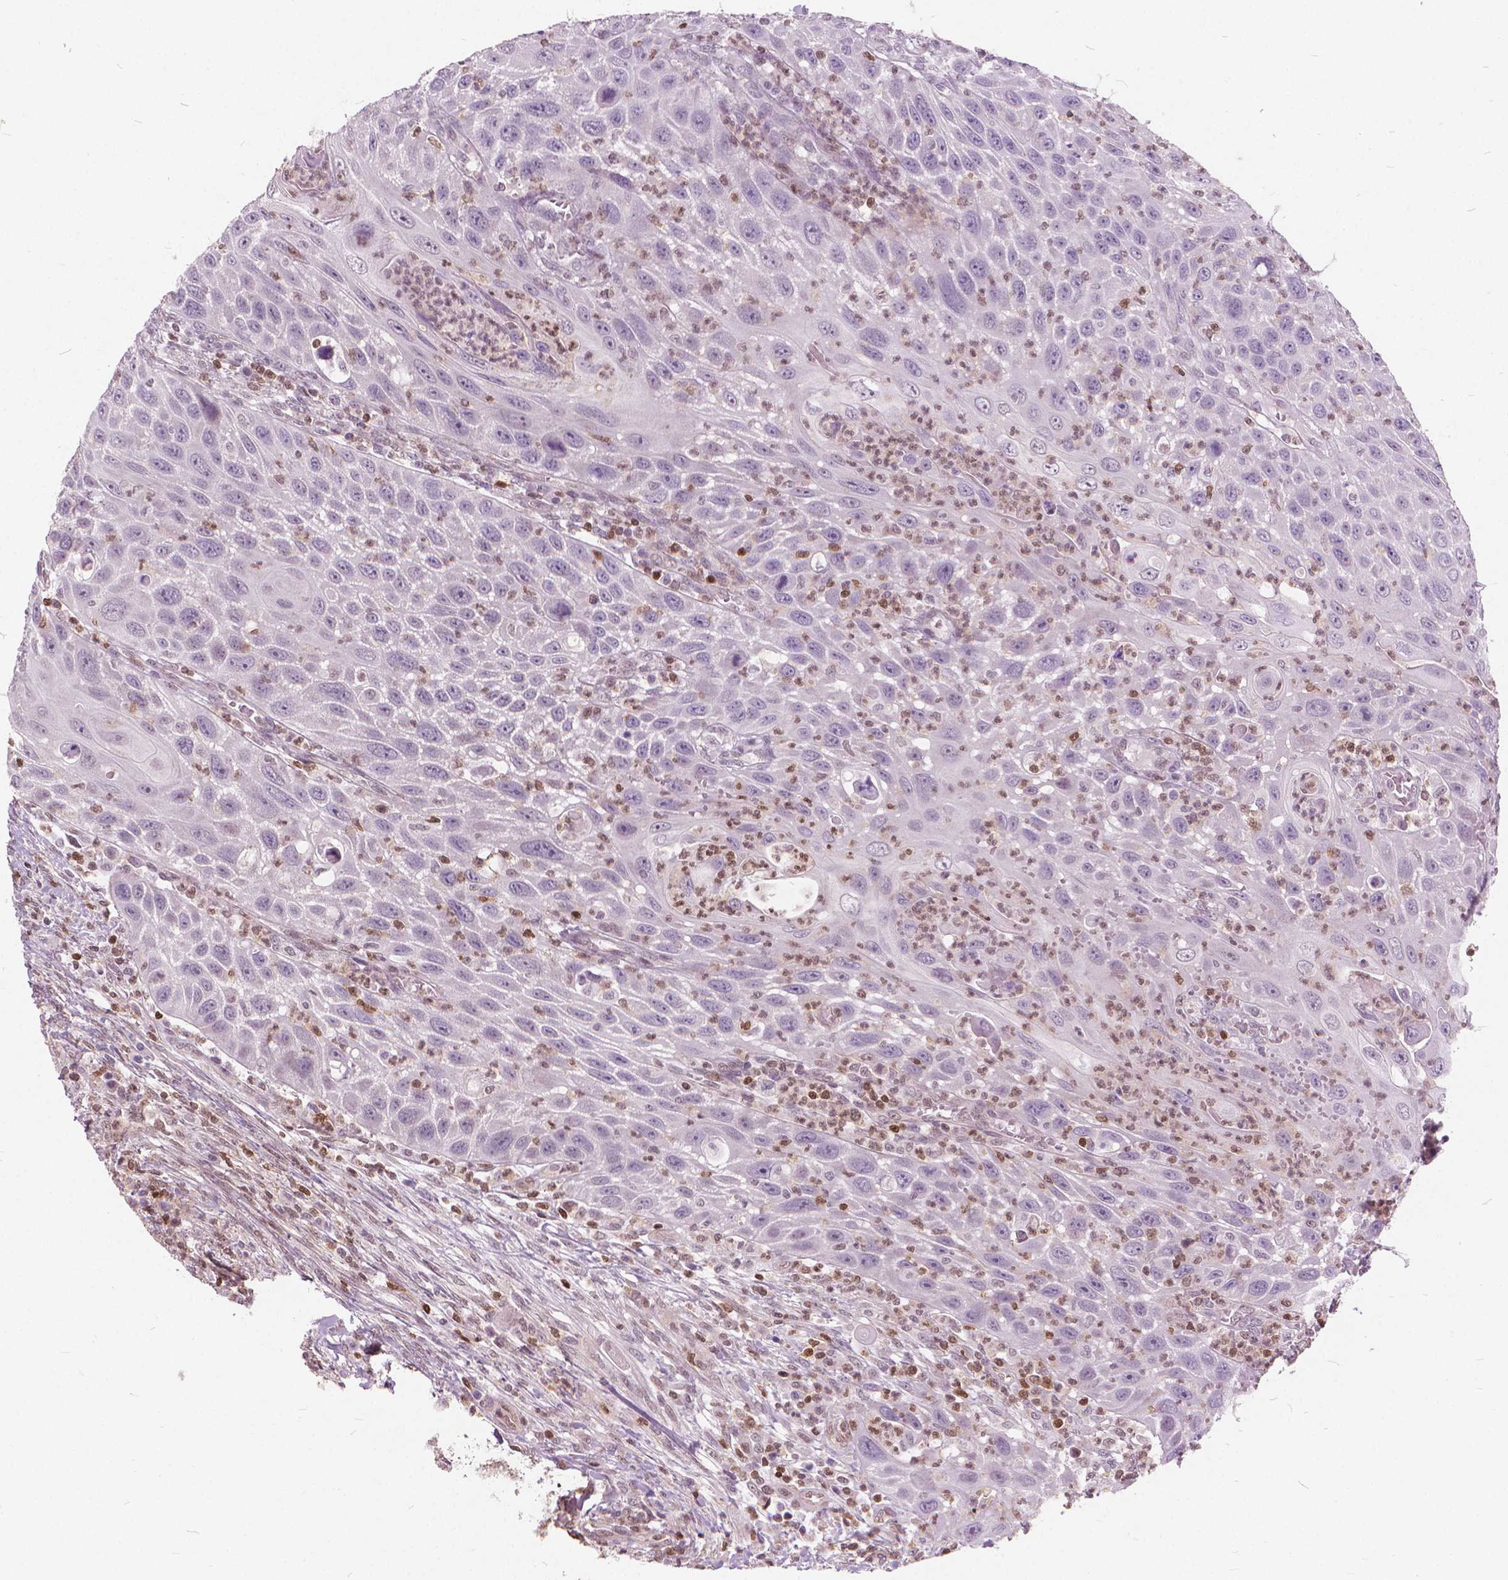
{"staining": {"intensity": "weak", "quantity": "<25%", "location": "nuclear"}, "tissue": "head and neck cancer", "cell_type": "Tumor cells", "image_type": "cancer", "snomed": [{"axis": "morphology", "description": "Squamous cell carcinoma, NOS"}, {"axis": "topography", "description": "Head-Neck"}], "caption": "A micrograph of head and neck cancer (squamous cell carcinoma) stained for a protein demonstrates no brown staining in tumor cells. (DAB immunohistochemistry, high magnification).", "gene": "STAT5B", "patient": {"sex": "male", "age": 69}}